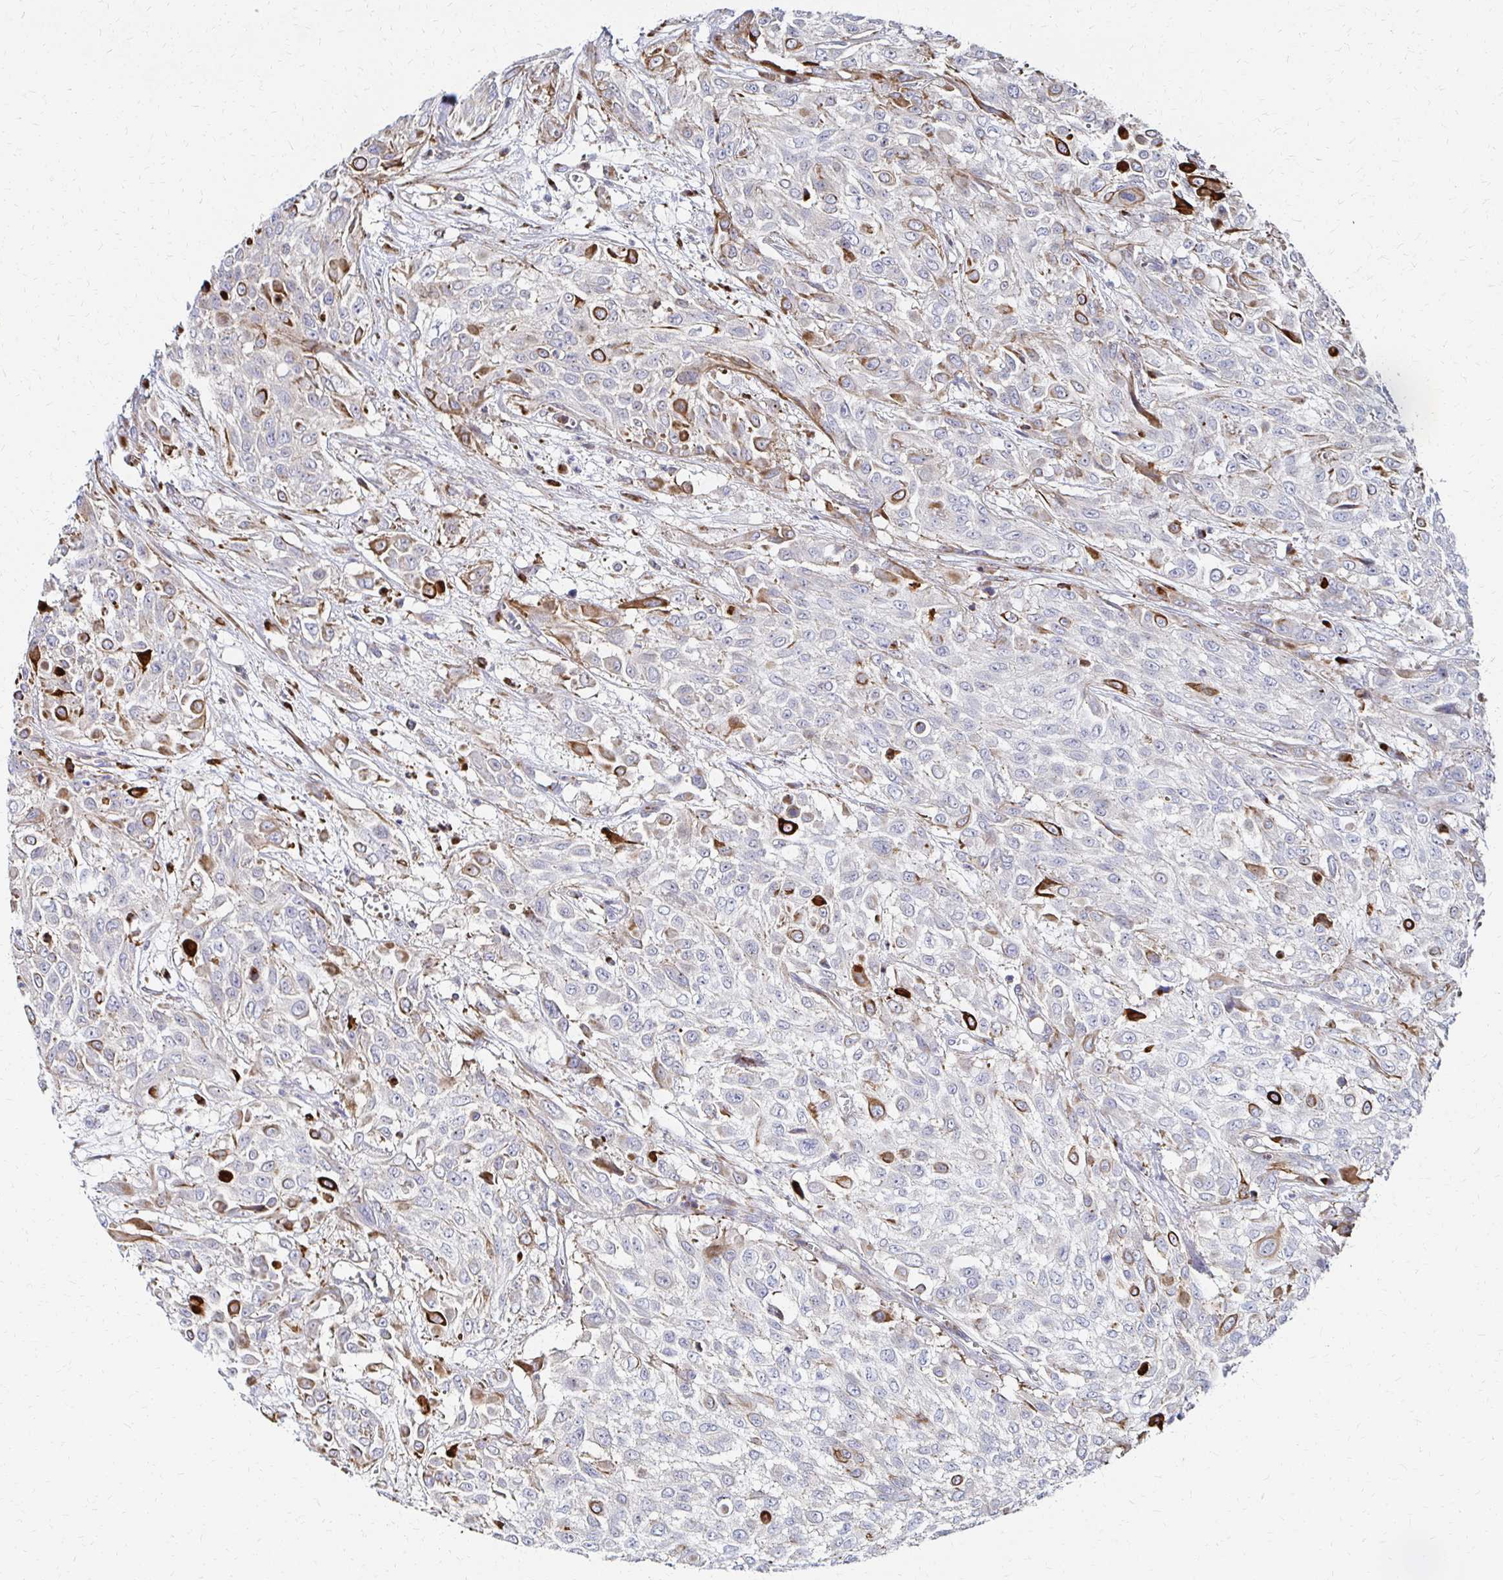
{"staining": {"intensity": "strong", "quantity": "<25%", "location": "cytoplasmic/membranous"}, "tissue": "urothelial cancer", "cell_type": "Tumor cells", "image_type": "cancer", "snomed": [{"axis": "morphology", "description": "Urothelial carcinoma, High grade"}, {"axis": "topography", "description": "Urinary bladder"}], "caption": "Immunohistochemical staining of urothelial cancer exhibits strong cytoplasmic/membranous protein expression in approximately <25% of tumor cells.", "gene": "MAN1A1", "patient": {"sex": "male", "age": 57}}